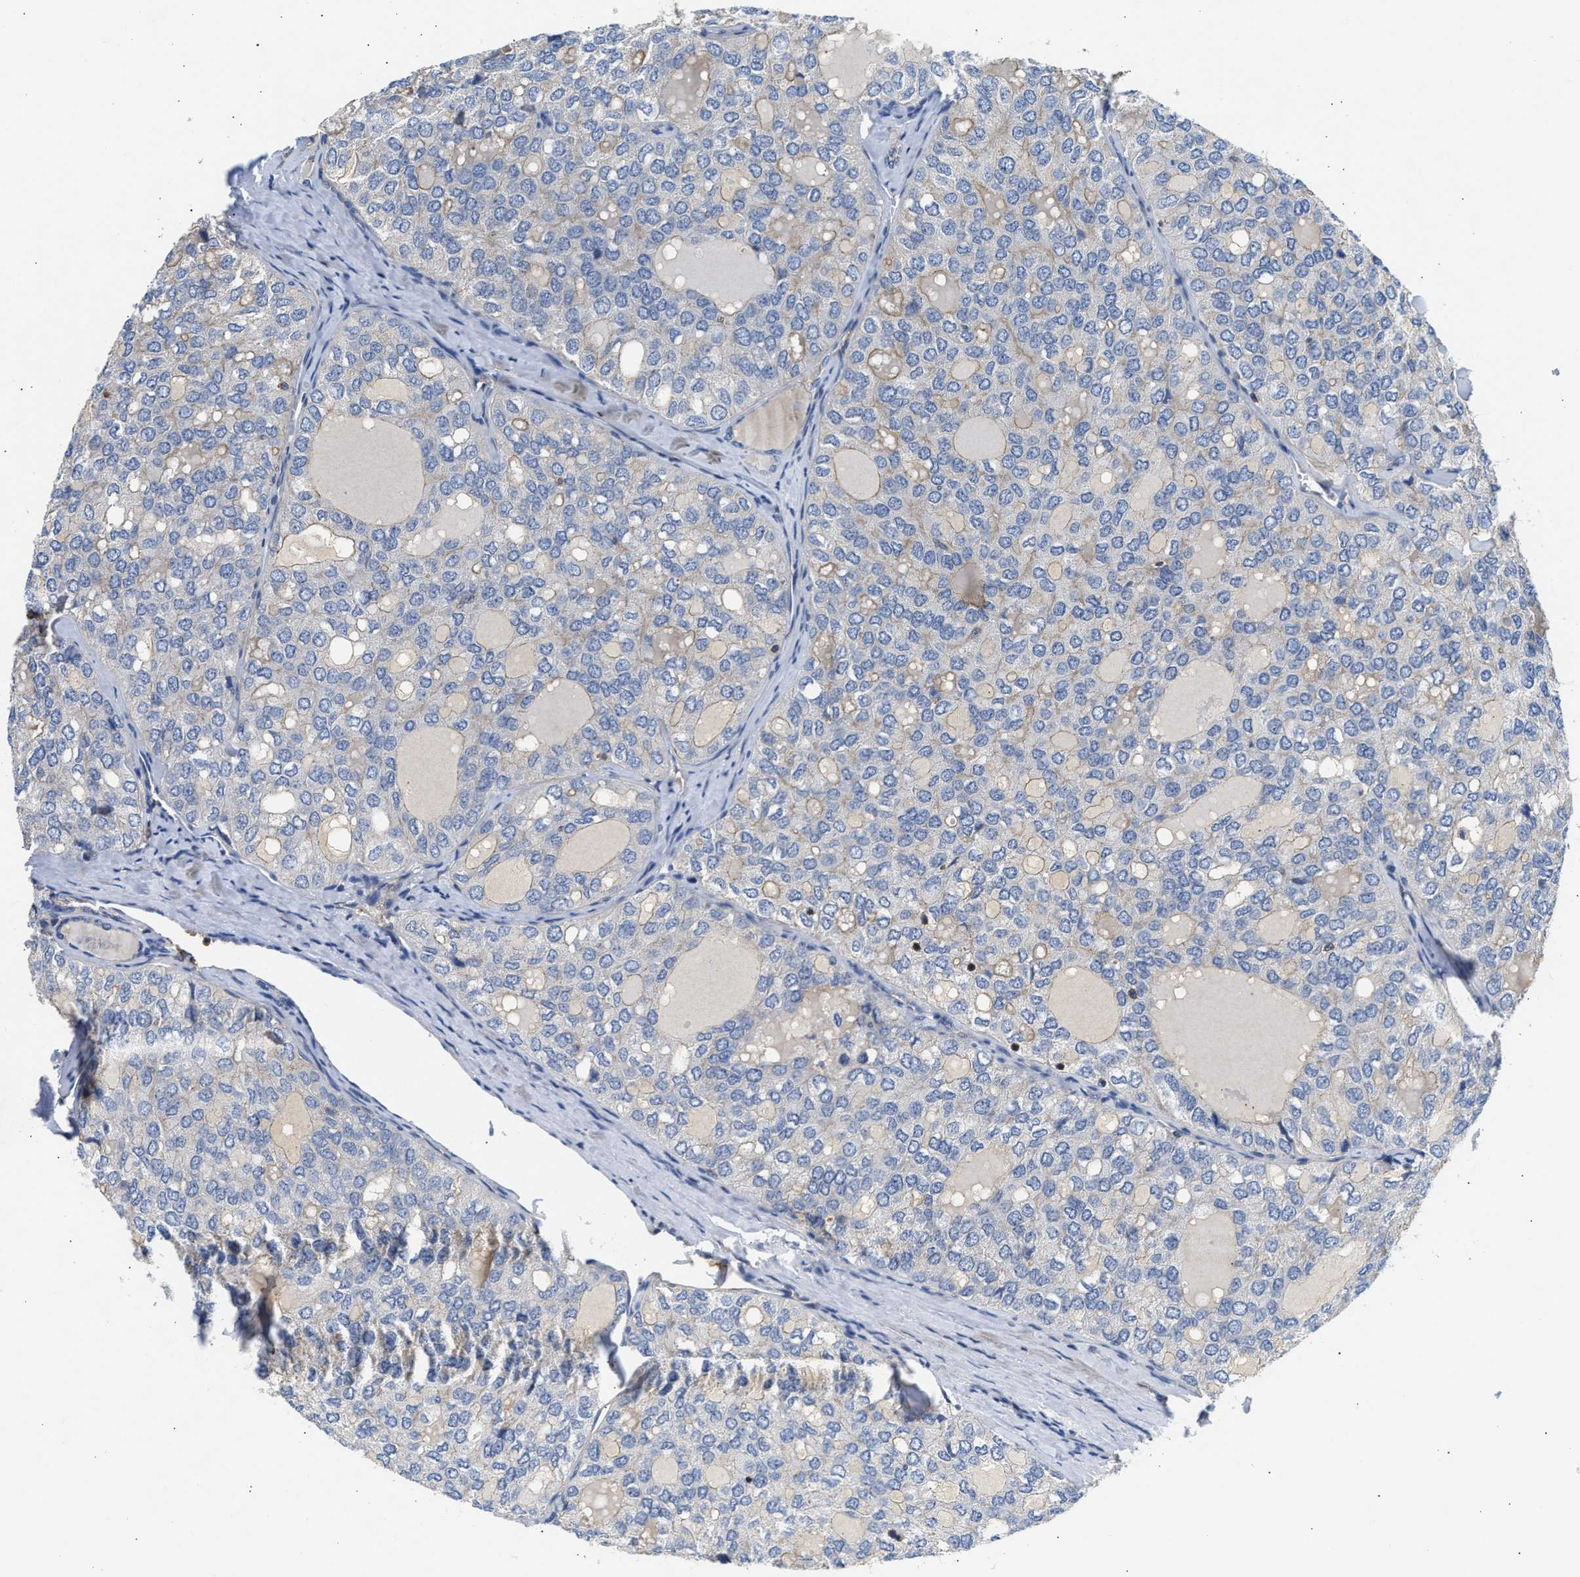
{"staining": {"intensity": "negative", "quantity": "none", "location": "none"}, "tissue": "thyroid cancer", "cell_type": "Tumor cells", "image_type": "cancer", "snomed": [{"axis": "morphology", "description": "Follicular adenoma carcinoma, NOS"}, {"axis": "topography", "description": "Thyroid gland"}], "caption": "Tumor cells are negative for brown protein staining in follicular adenoma carcinoma (thyroid).", "gene": "SAMD9L", "patient": {"sex": "male", "age": 75}}